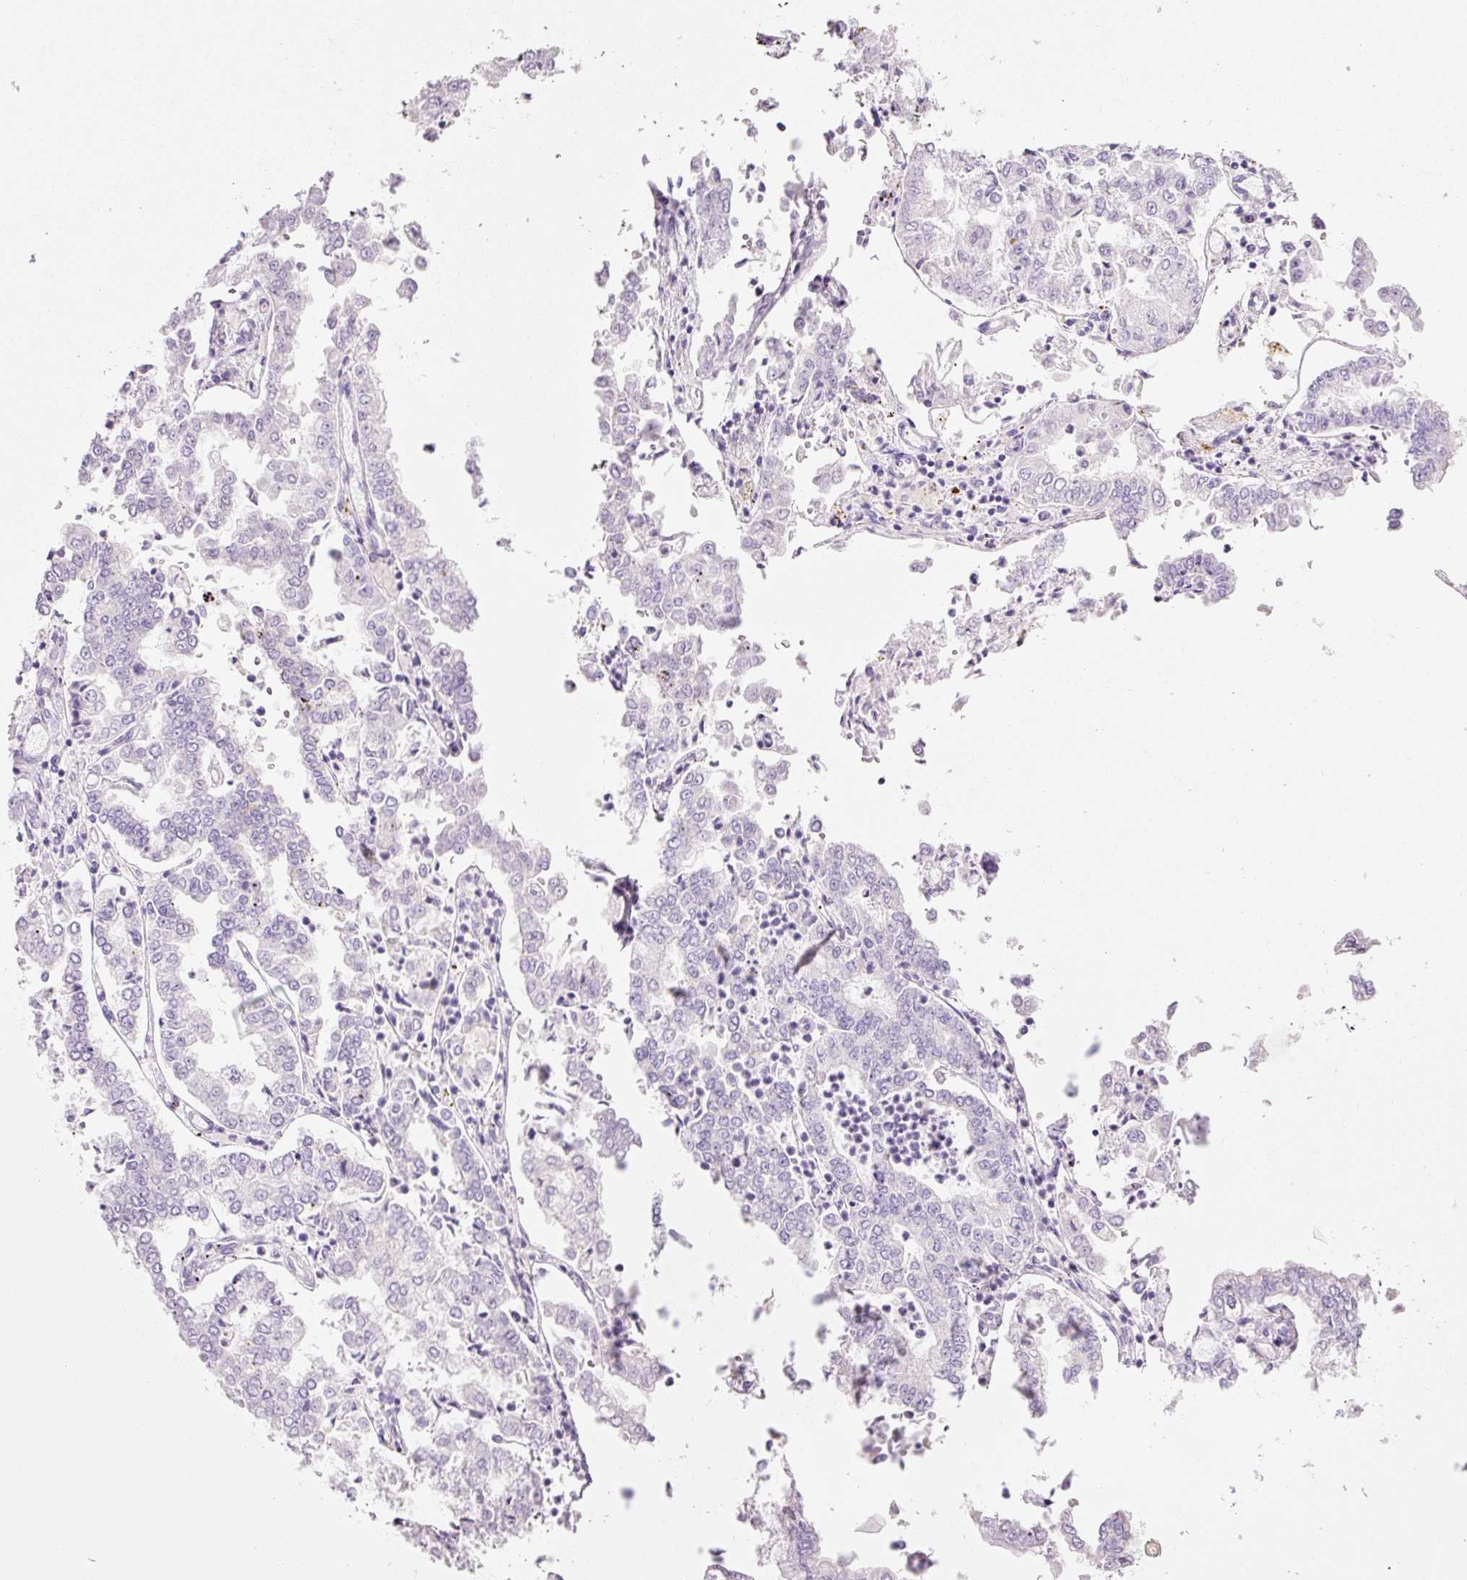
{"staining": {"intensity": "negative", "quantity": "none", "location": "none"}, "tissue": "stomach cancer", "cell_type": "Tumor cells", "image_type": "cancer", "snomed": [{"axis": "morphology", "description": "Adenocarcinoma, NOS"}, {"axis": "topography", "description": "Stomach"}], "caption": "This histopathology image is of stomach cancer (adenocarcinoma) stained with IHC to label a protein in brown with the nuclei are counter-stained blue. There is no positivity in tumor cells.", "gene": "ANKRD20A1", "patient": {"sex": "male", "age": 76}}